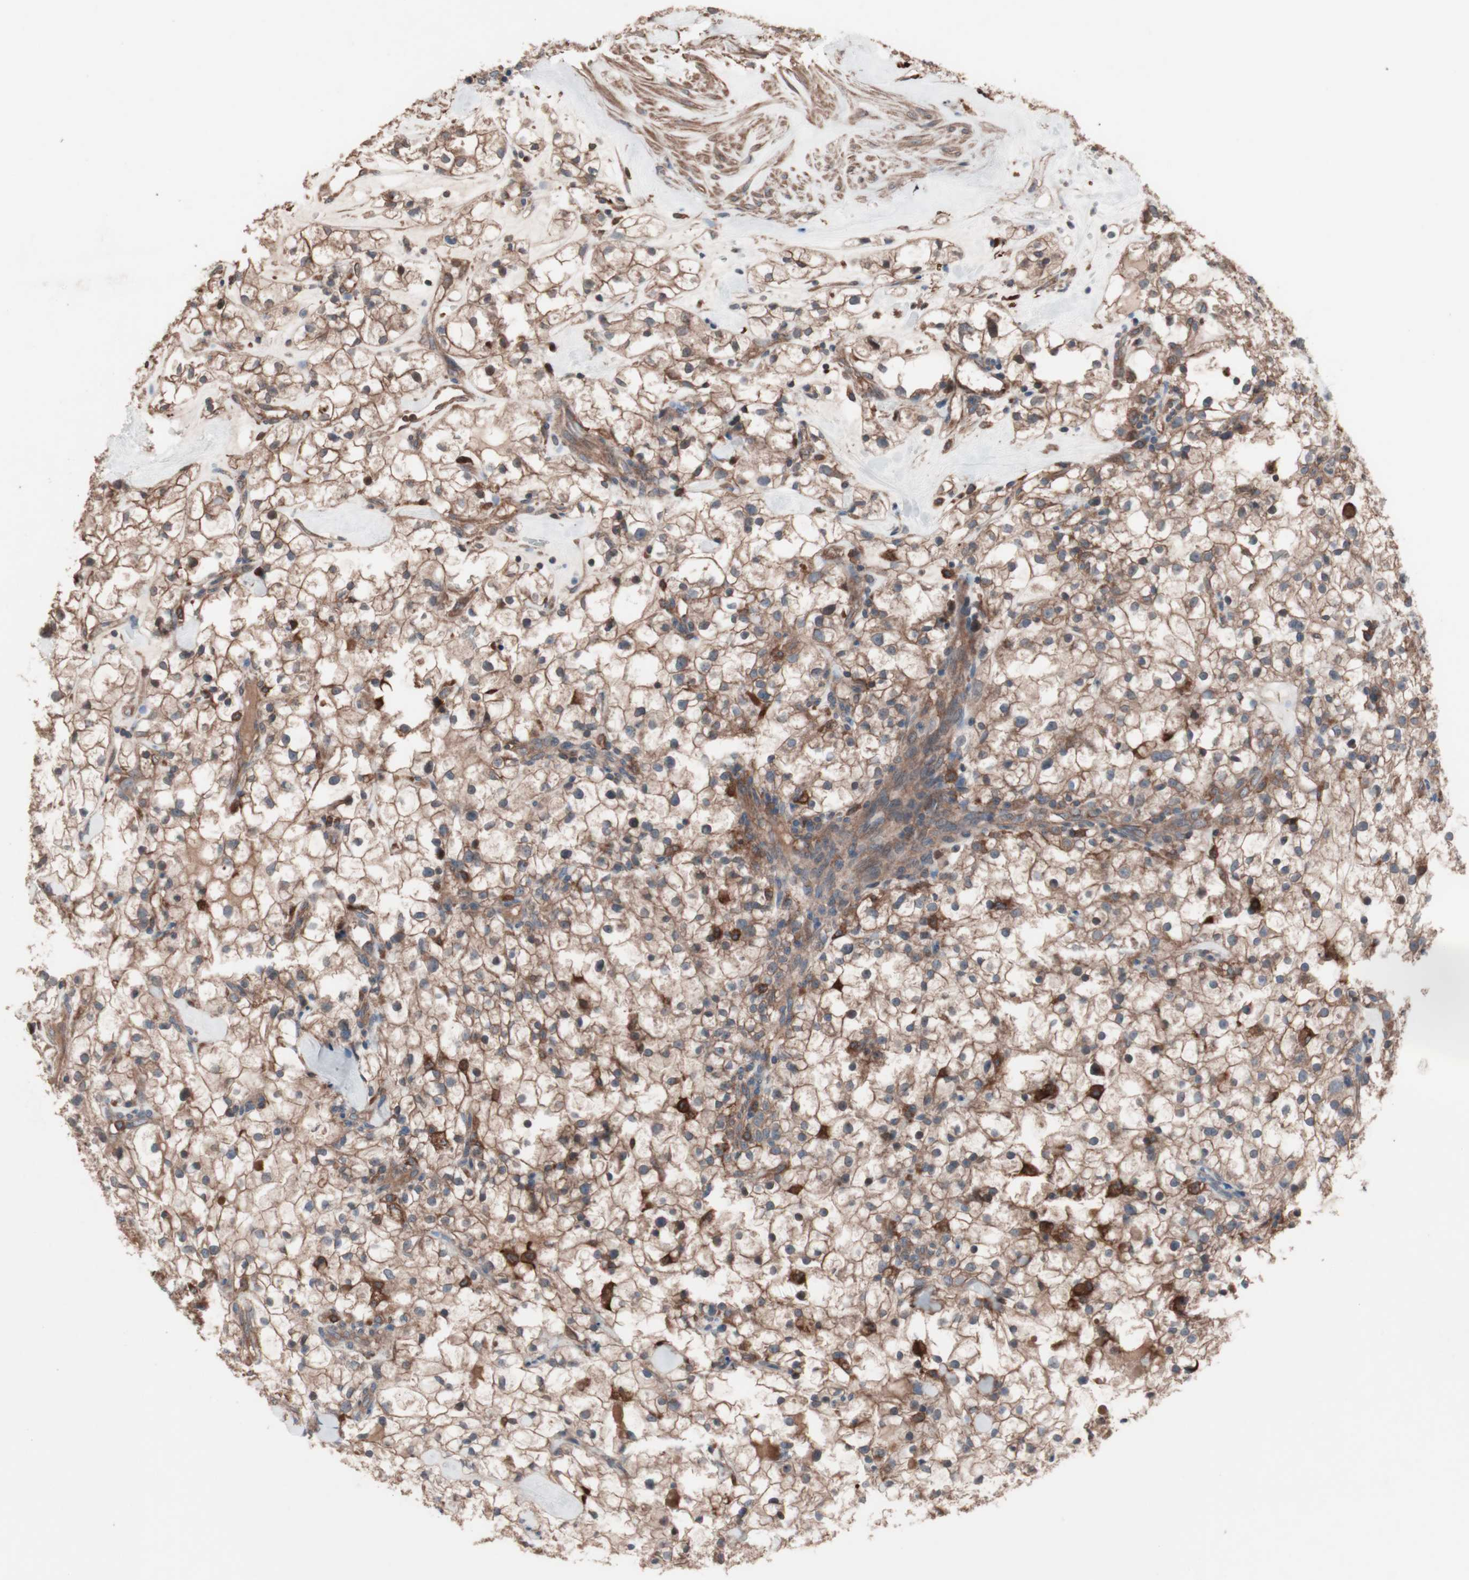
{"staining": {"intensity": "moderate", "quantity": ">75%", "location": "cytoplasmic/membranous"}, "tissue": "renal cancer", "cell_type": "Tumor cells", "image_type": "cancer", "snomed": [{"axis": "morphology", "description": "Adenocarcinoma, NOS"}, {"axis": "topography", "description": "Kidney"}], "caption": "This is an image of immunohistochemistry staining of adenocarcinoma (renal), which shows moderate staining in the cytoplasmic/membranous of tumor cells.", "gene": "ATG7", "patient": {"sex": "female", "age": 60}}